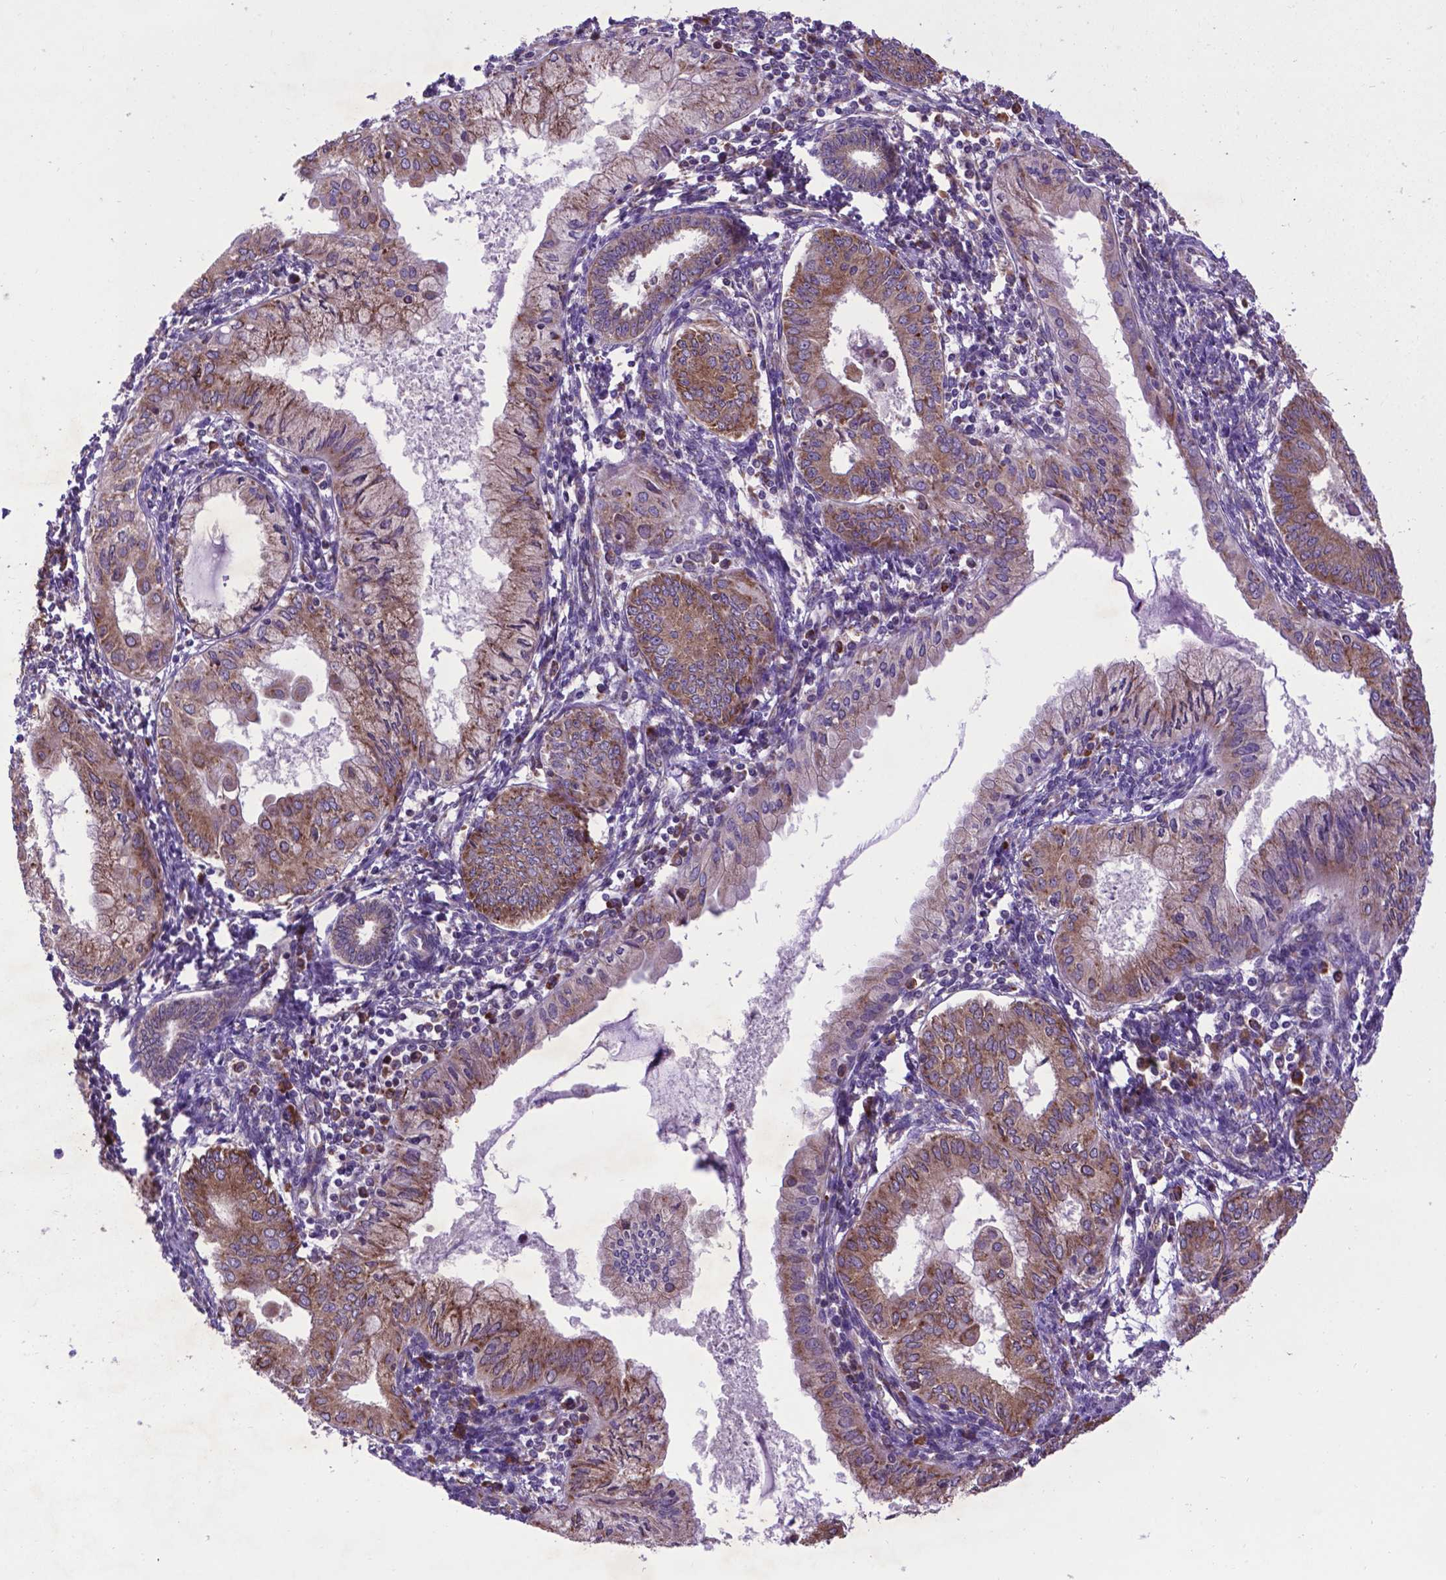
{"staining": {"intensity": "moderate", "quantity": ">75%", "location": "cytoplasmic/membranous"}, "tissue": "endometrial cancer", "cell_type": "Tumor cells", "image_type": "cancer", "snomed": [{"axis": "morphology", "description": "Adenocarcinoma, NOS"}, {"axis": "topography", "description": "Endometrium"}], "caption": "Endometrial adenocarcinoma was stained to show a protein in brown. There is medium levels of moderate cytoplasmic/membranous staining in approximately >75% of tumor cells.", "gene": "WDR83OS", "patient": {"sex": "female", "age": 68}}